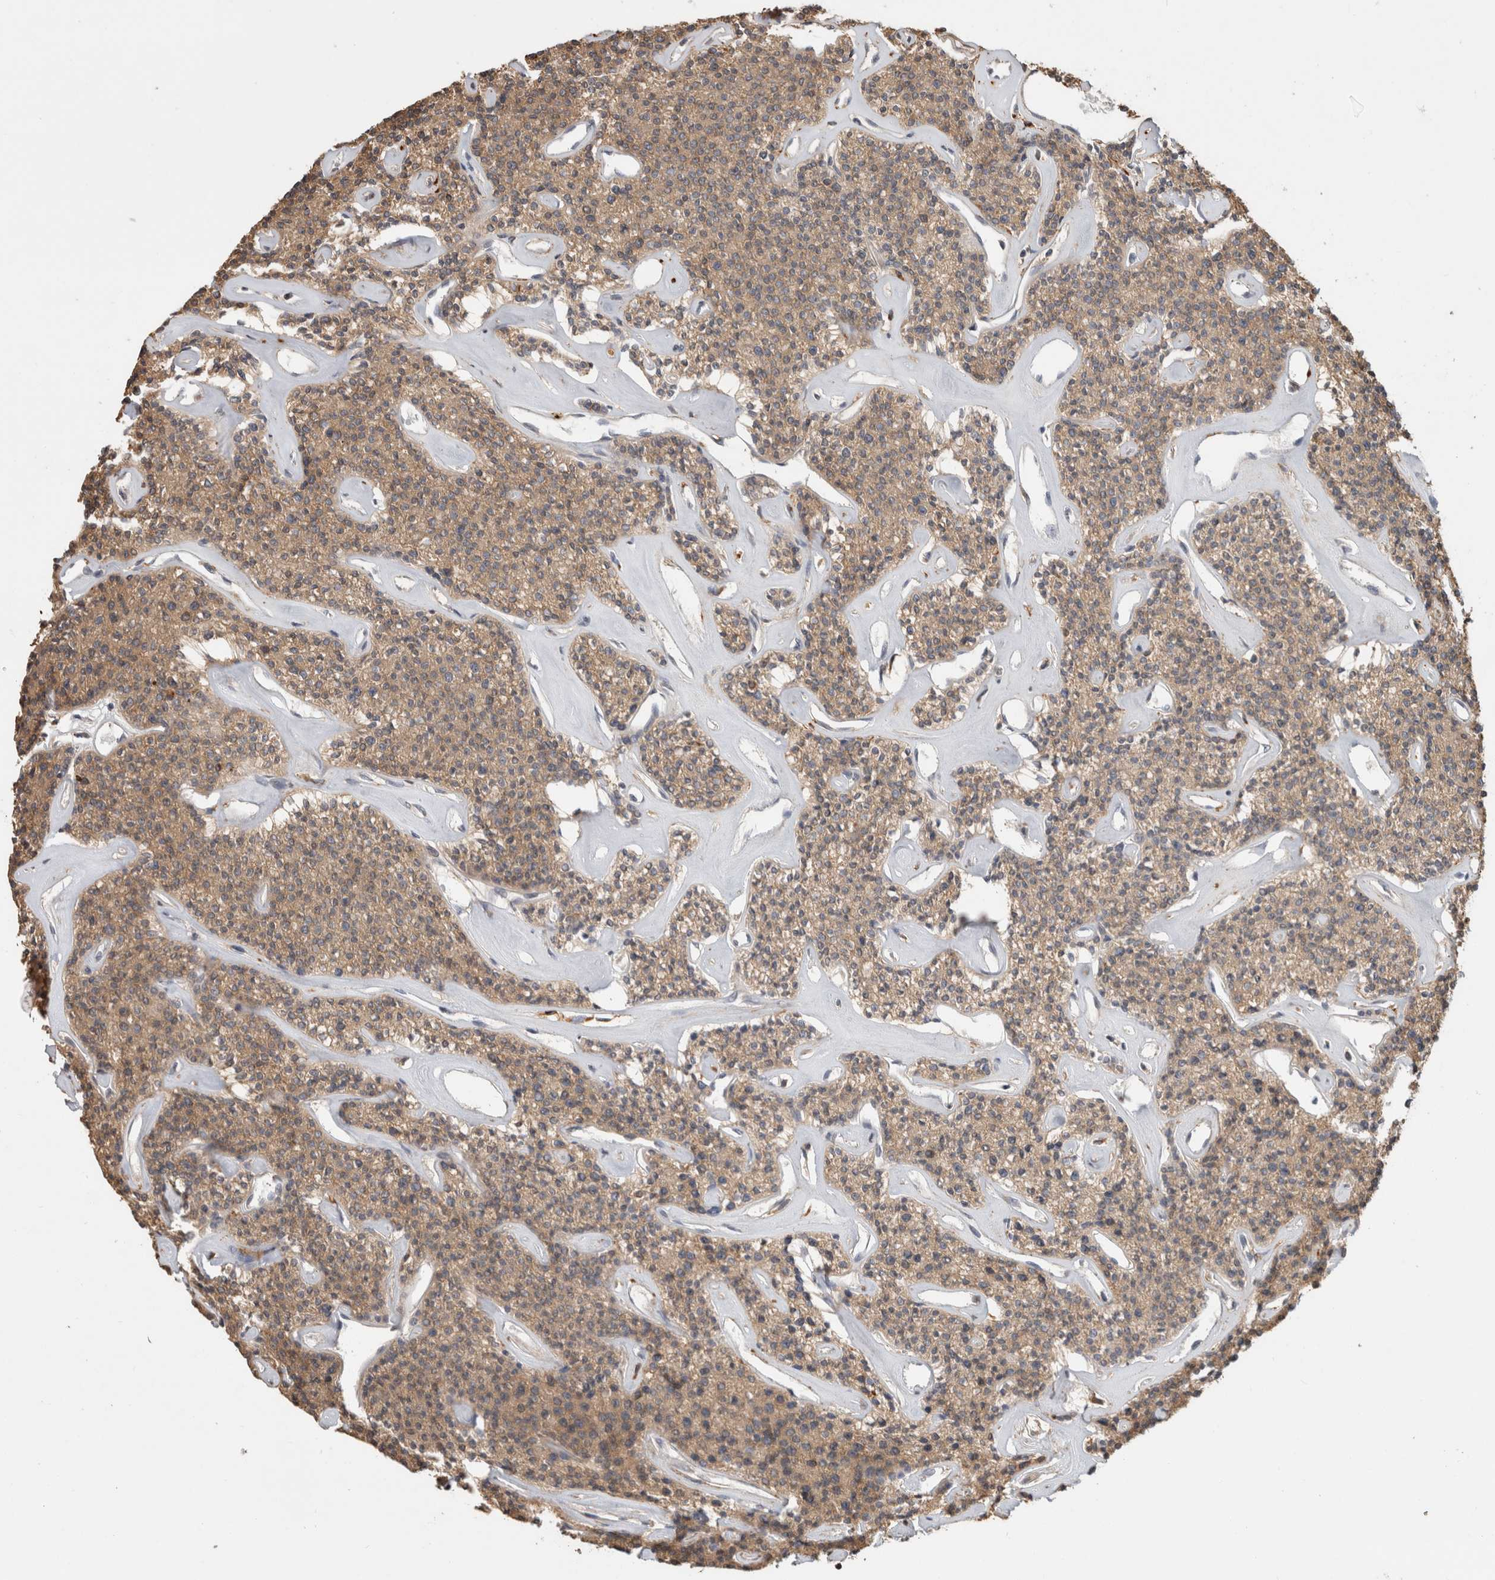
{"staining": {"intensity": "moderate", "quantity": ">75%", "location": "cytoplasmic/membranous"}, "tissue": "parathyroid gland", "cell_type": "Glandular cells", "image_type": "normal", "snomed": [{"axis": "morphology", "description": "Normal tissue, NOS"}, {"axis": "topography", "description": "Parathyroid gland"}], "caption": "Immunohistochemistry (IHC) (DAB (3,3'-diaminobenzidine)) staining of unremarkable human parathyroid gland shows moderate cytoplasmic/membranous protein positivity in about >75% of glandular cells.", "gene": "CLIP1", "patient": {"sex": "male", "age": 46}}